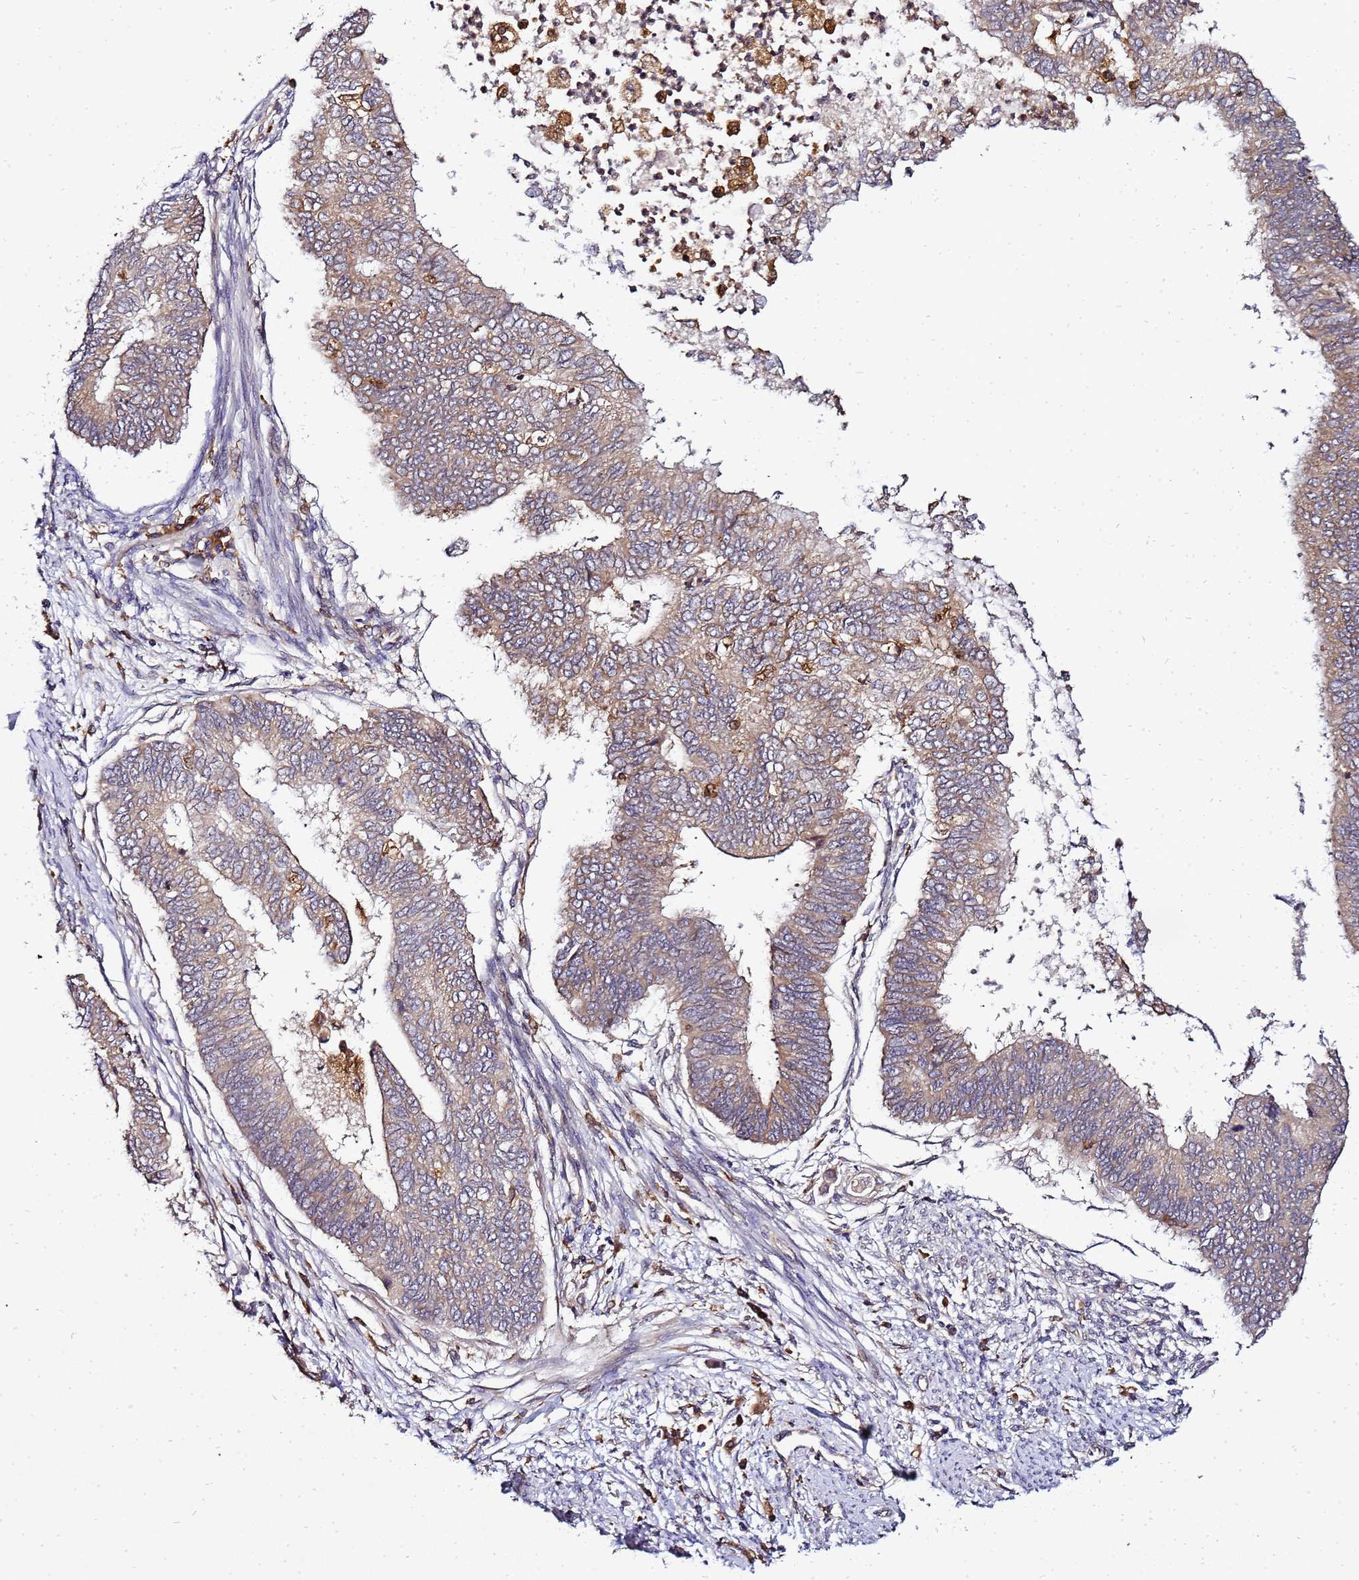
{"staining": {"intensity": "weak", "quantity": ">75%", "location": "cytoplasmic/membranous"}, "tissue": "endometrial cancer", "cell_type": "Tumor cells", "image_type": "cancer", "snomed": [{"axis": "morphology", "description": "Adenocarcinoma, NOS"}, {"axis": "topography", "description": "Endometrium"}], "caption": "Immunohistochemistry (IHC) of human endometrial cancer demonstrates low levels of weak cytoplasmic/membranous staining in about >75% of tumor cells. The protein is stained brown, and the nuclei are stained in blue (DAB (3,3'-diaminobenzidine) IHC with brightfield microscopy, high magnification).", "gene": "ADPGK", "patient": {"sex": "female", "age": 68}}